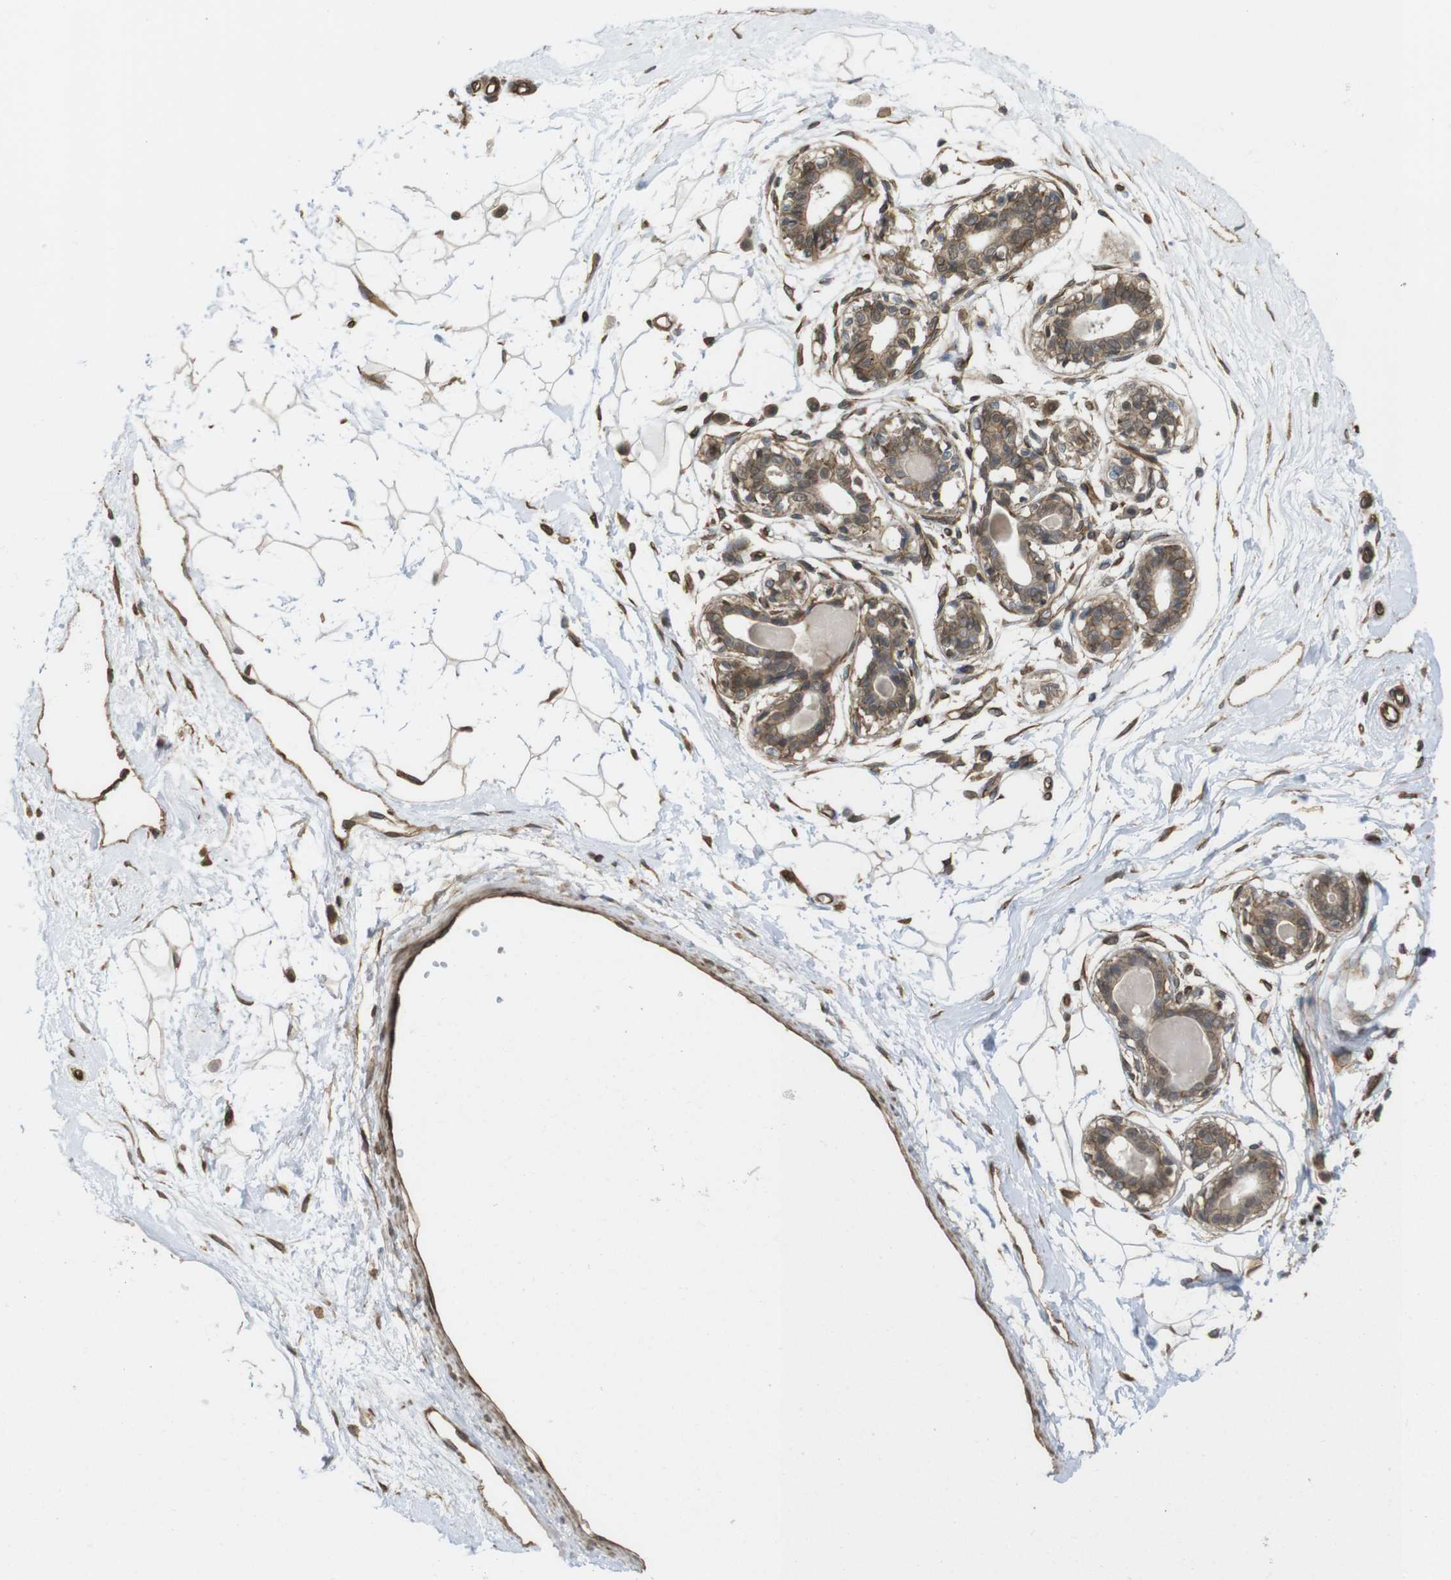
{"staining": {"intensity": "weak", "quantity": "25%-75%", "location": "cytoplasmic/membranous"}, "tissue": "breast", "cell_type": "Adipocytes", "image_type": "normal", "snomed": [{"axis": "morphology", "description": "Normal tissue, NOS"}, {"axis": "topography", "description": "Breast"}], "caption": "Immunohistochemistry (IHC) image of unremarkable breast: breast stained using immunohistochemistry demonstrates low levels of weak protein expression localized specifically in the cytoplasmic/membranous of adipocytes, appearing as a cytoplasmic/membranous brown color.", "gene": "ZDHHC5", "patient": {"sex": "female", "age": 45}}